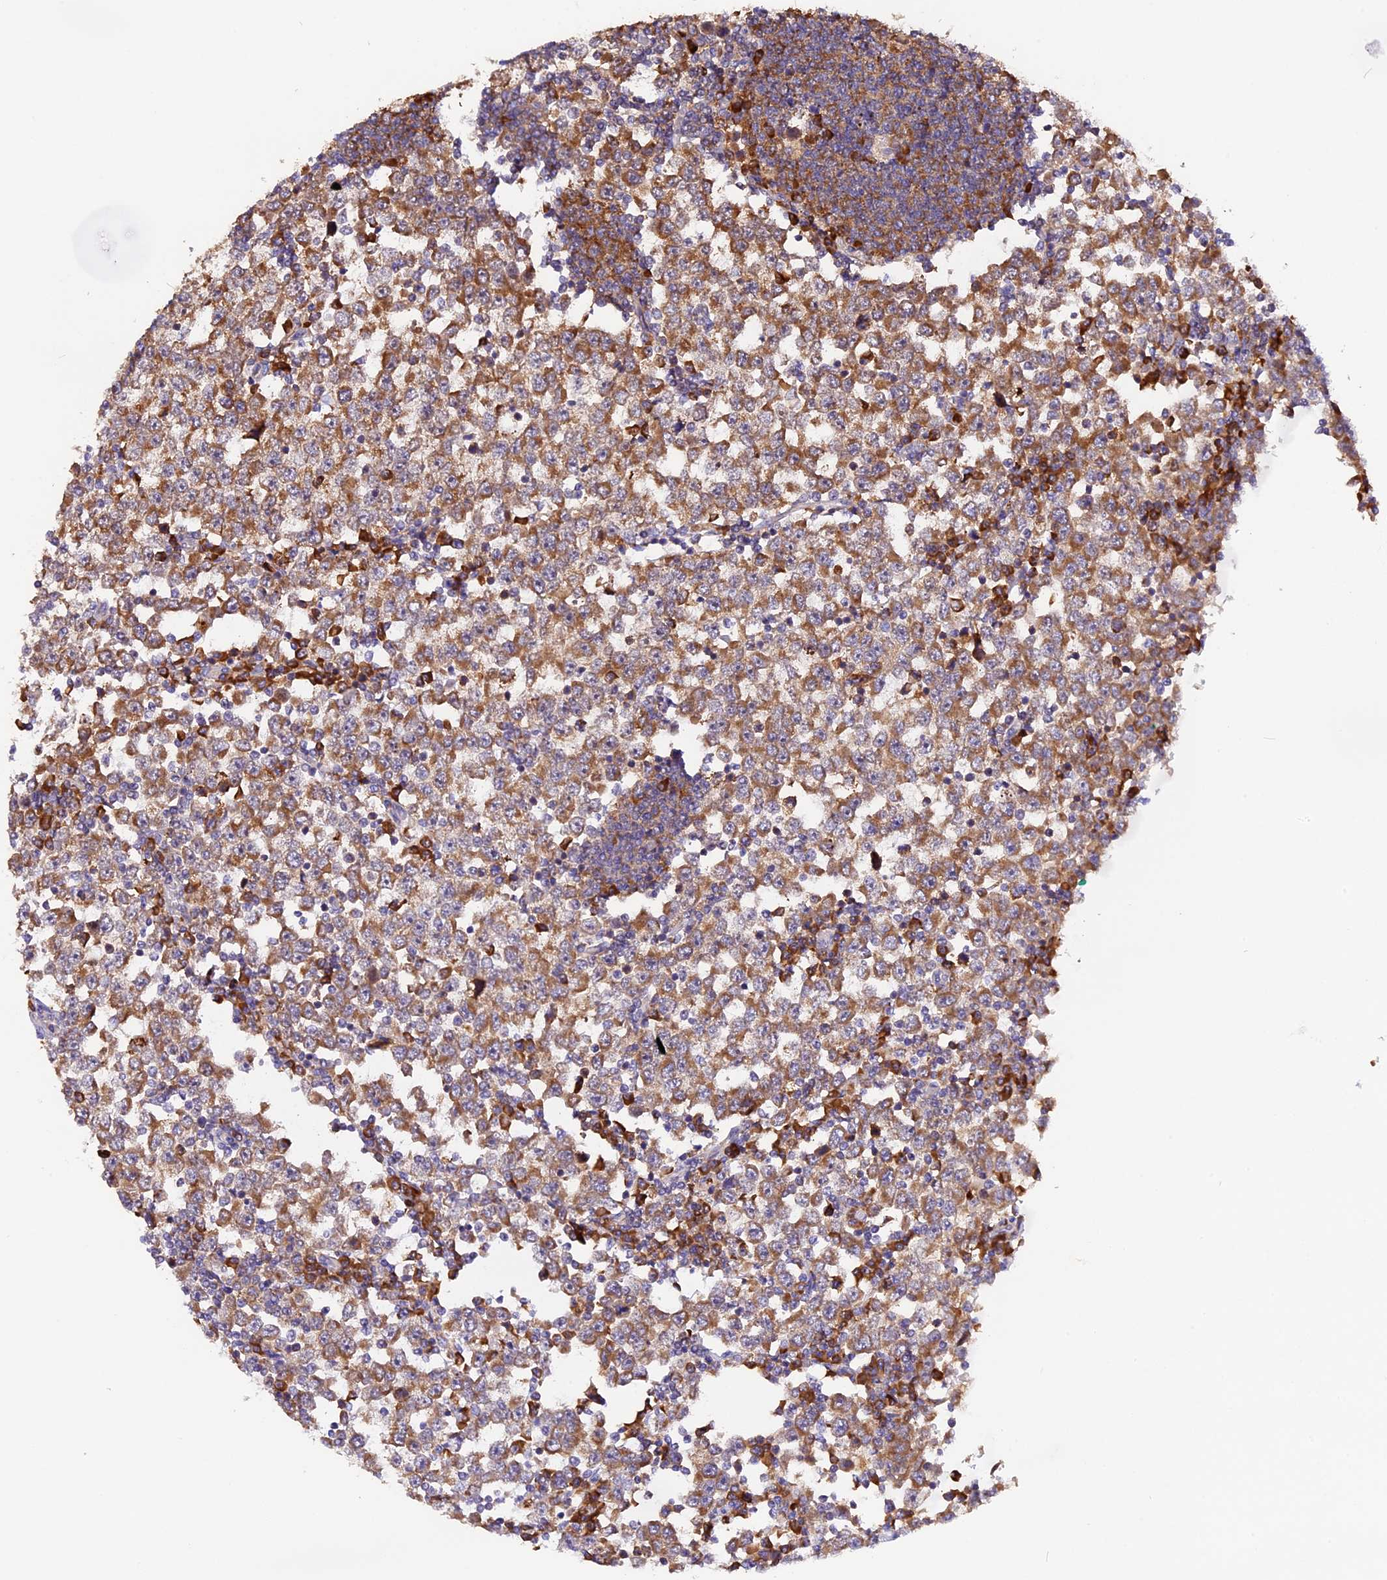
{"staining": {"intensity": "moderate", "quantity": ">75%", "location": "cytoplasmic/membranous"}, "tissue": "testis cancer", "cell_type": "Tumor cells", "image_type": "cancer", "snomed": [{"axis": "morphology", "description": "Seminoma, NOS"}, {"axis": "topography", "description": "Testis"}], "caption": "Protein expression analysis of testis cancer (seminoma) shows moderate cytoplasmic/membranous expression in about >75% of tumor cells.", "gene": "GNPTAB", "patient": {"sex": "male", "age": 65}}